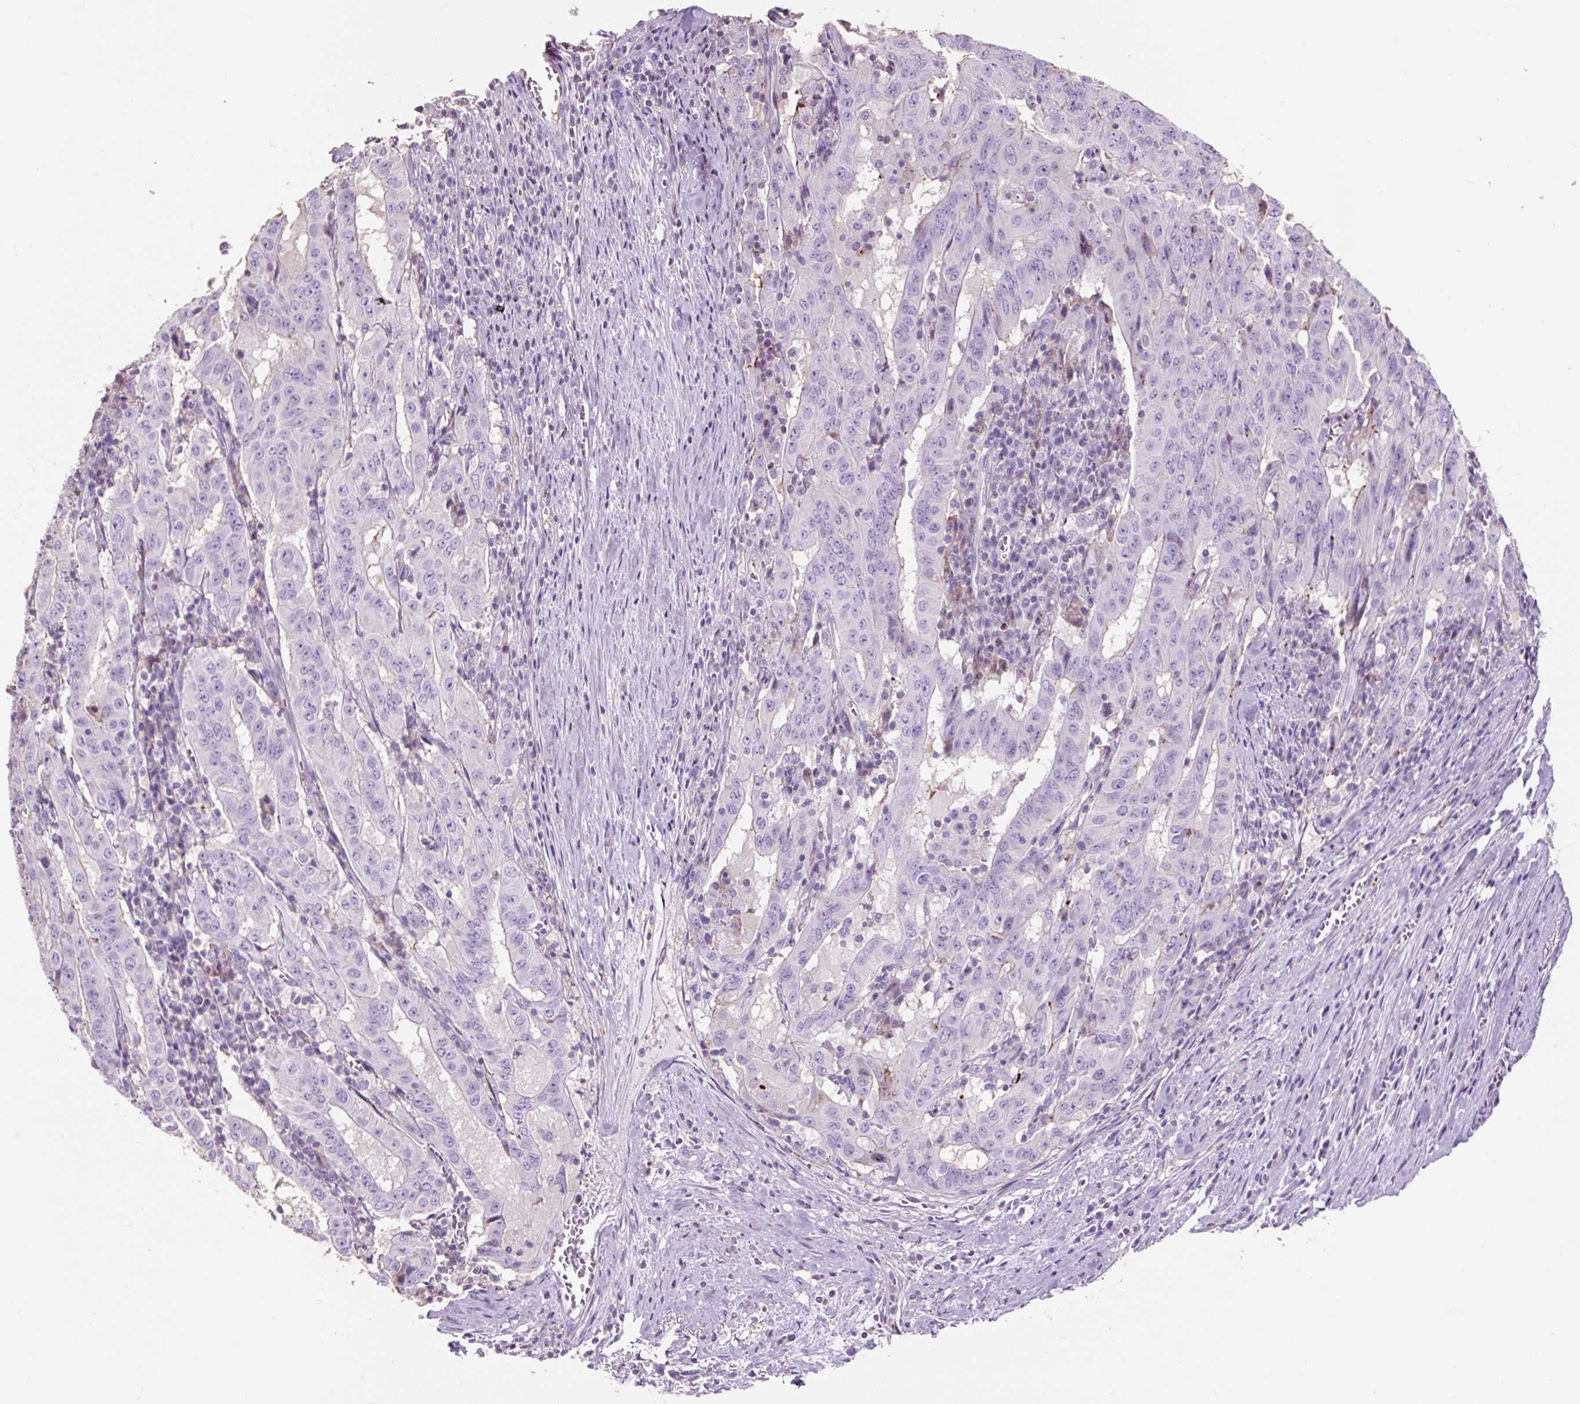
{"staining": {"intensity": "negative", "quantity": "none", "location": "none"}, "tissue": "pancreatic cancer", "cell_type": "Tumor cells", "image_type": "cancer", "snomed": [{"axis": "morphology", "description": "Adenocarcinoma, NOS"}, {"axis": "topography", "description": "Pancreas"}], "caption": "DAB (3,3'-diaminobenzidine) immunohistochemical staining of human adenocarcinoma (pancreatic) demonstrates no significant positivity in tumor cells. (DAB (3,3'-diaminobenzidine) immunohistochemistry (IHC), high magnification).", "gene": "OR10A7", "patient": {"sex": "male", "age": 63}}